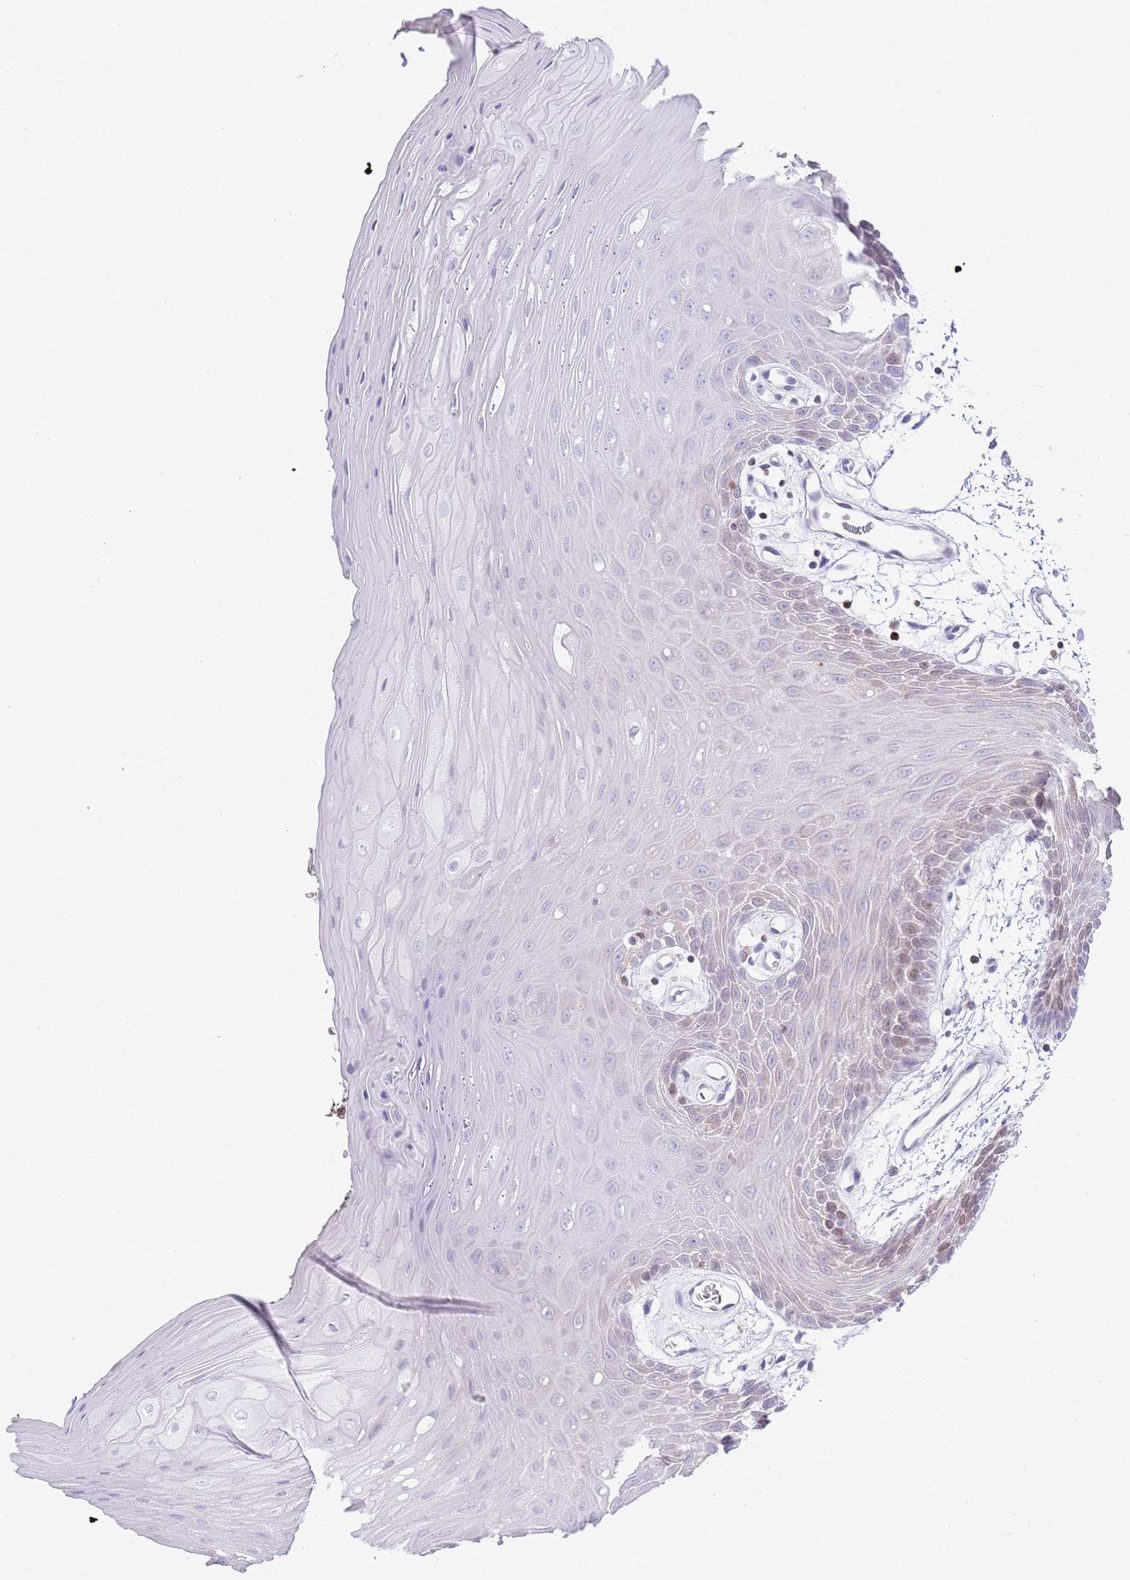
{"staining": {"intensity": "weak", "quantity": "<25%", "location": "nuclear"}, "tissue": "oral mucosa", "cell_type": "Squamous epithelial cells", "image_type": "normal", "snomed": [{"axis": "morphology", "description": "Normal tissue, NOS"}, {"axis": "topography", "description": "Oral tissue"}, {"axis": "topography", "description": "Tounge, NOS"}], "caption": "IHC micrograph of unremarkable oral mucosa: human oral mucosa stained with DAB exhibits no significant protein expression in squamous epithelial cells. The staining is performed using DAB (3,3'-diaminobenzidine) brown chromogen with nuclei counter-stained in using hematoxylin.", "gene": "LBR", "patient": {"sex": "female", "age": 59}}